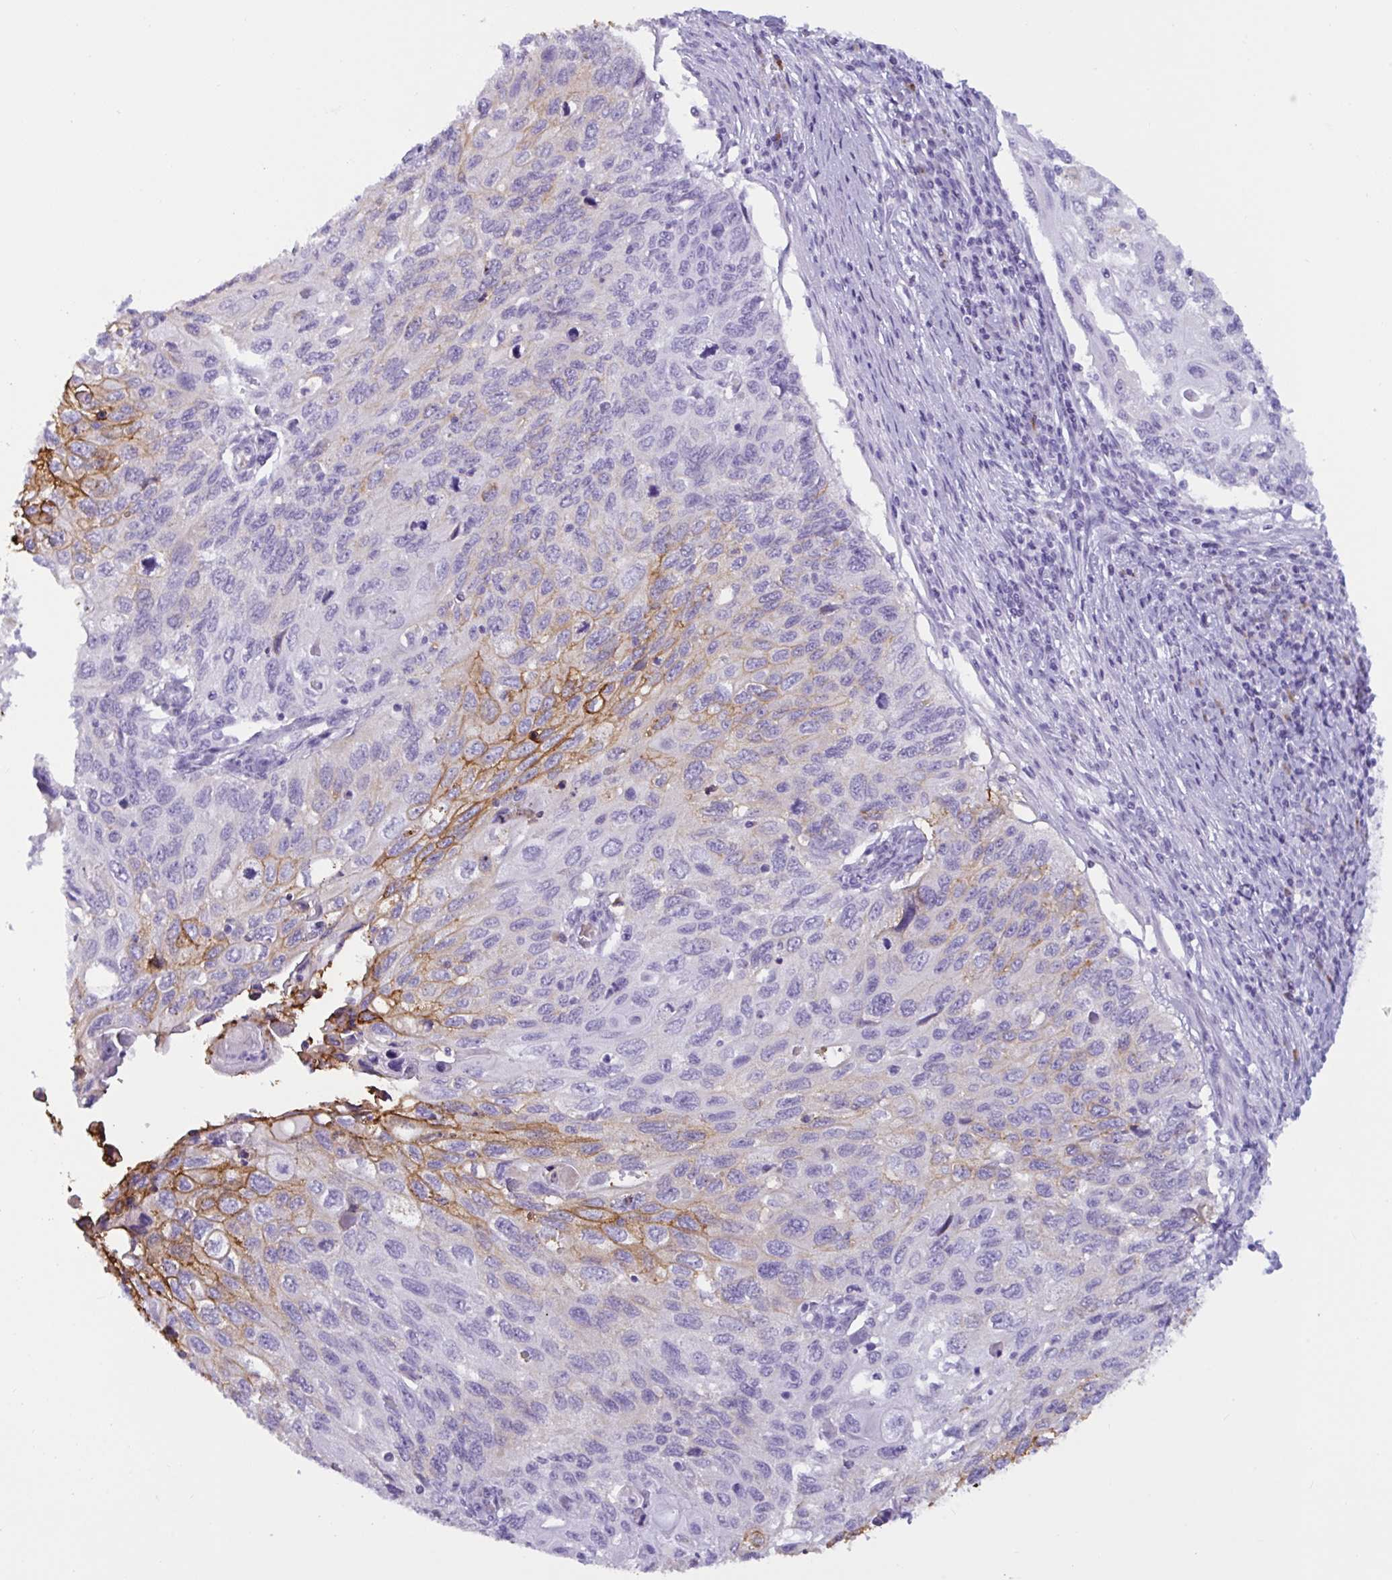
{"staining": {"intensity": "strong", "quantity": "<25%", "location": "cytoplasmic/membranous"}, "tissue": "cervical cancer", "cell_type": "Tumor cells", "image_type": "cancer", "snomed": [{"axis": "morphology", "description": "Squamous cell carcinoma, NOS"}, {"axis": "topography", "description": "Cervix"}], "caption": "The photomicrograph shows staining of cervical cancer (squamous cell carcinoma), revealing strong cytoplasmic/membranous protein expression (brown color) within tumor cells. Immunohistochemistry (ihc) stains the protein in brown and the nuclei are stained blue.", "gene": "SLC2A1", "patient": {"sex": "female", "age": 70}}